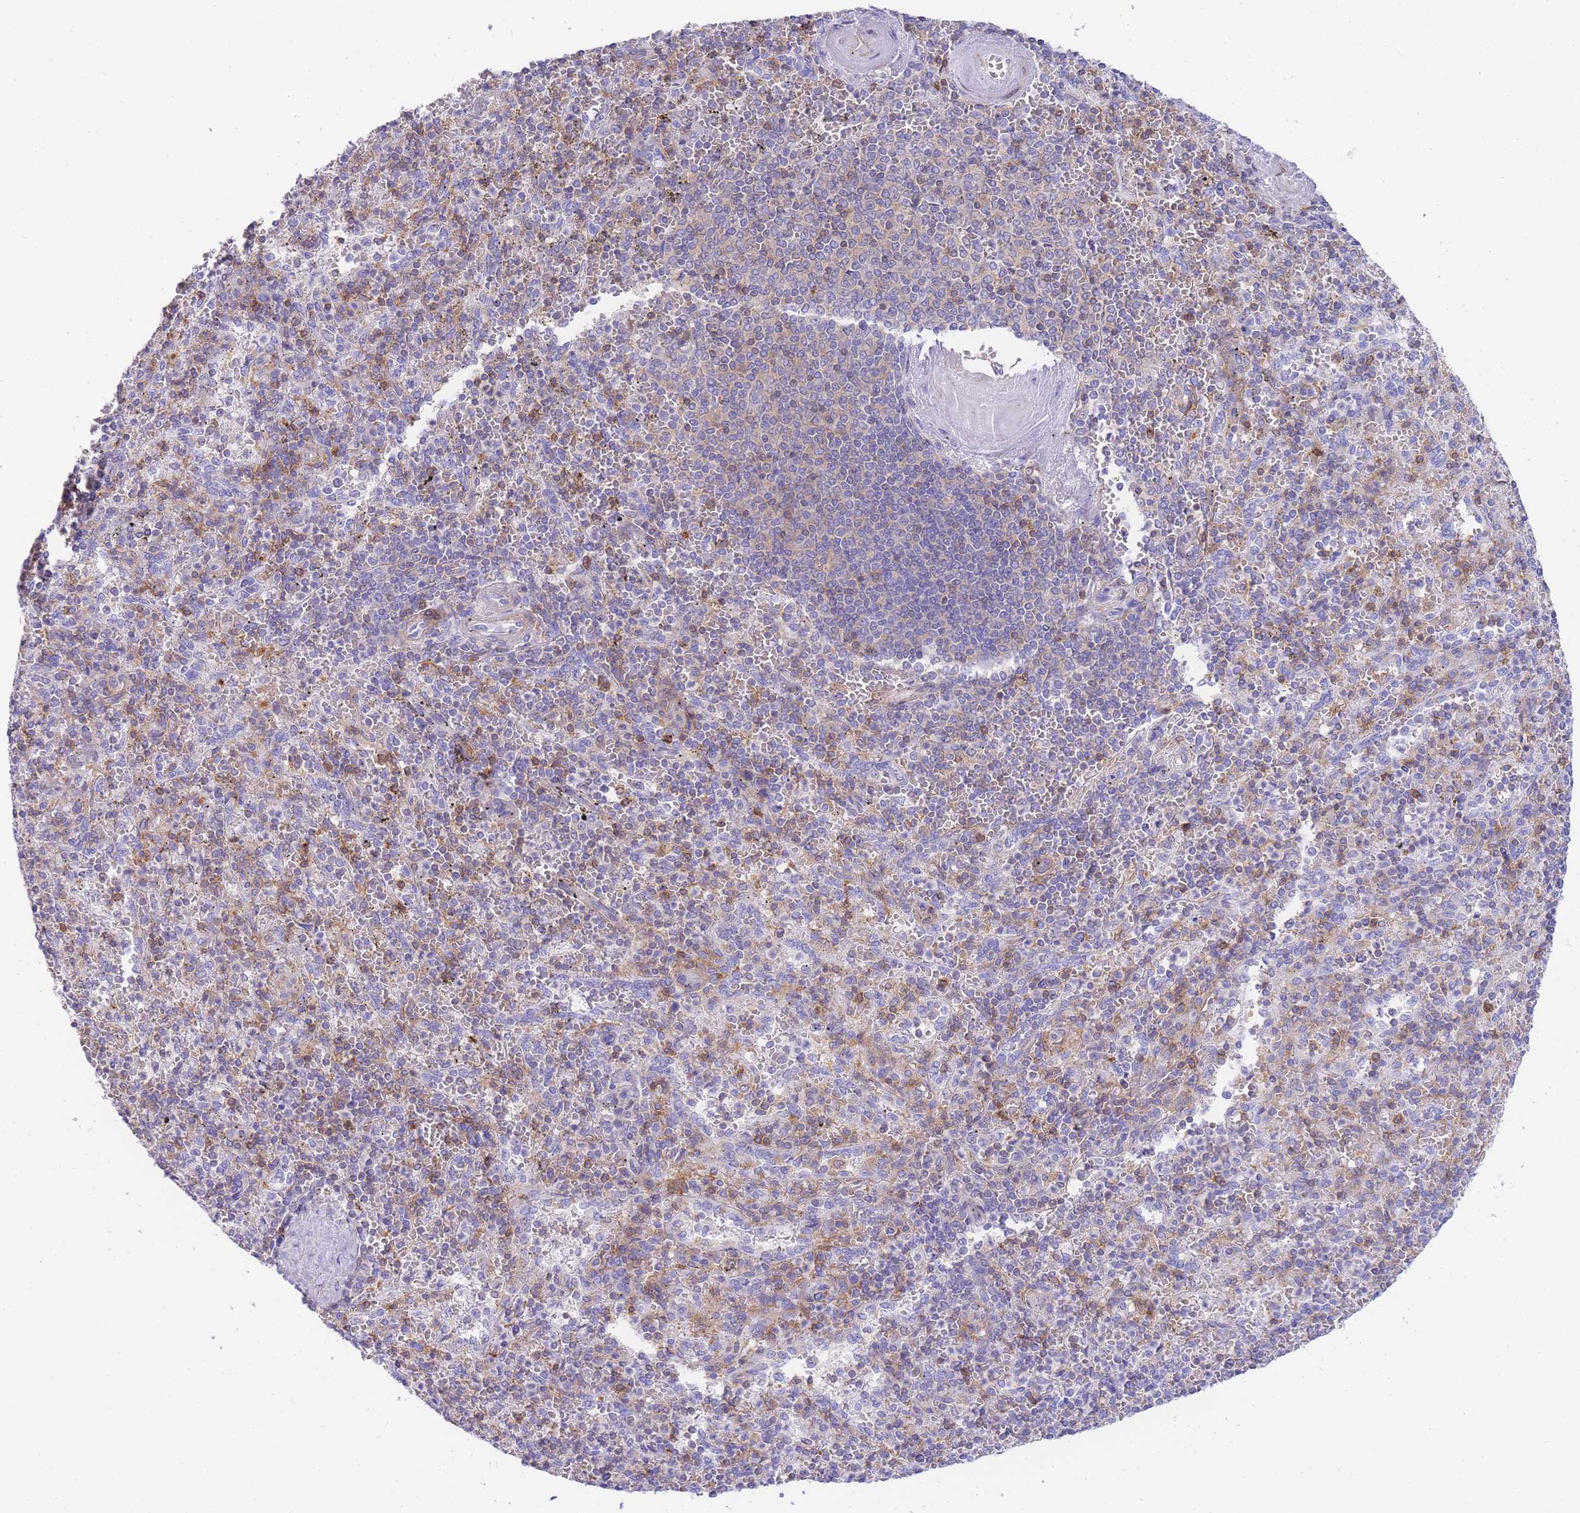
{"staining": {"intensity": "moderate", "quantity": "<25%", "location": "cytoplasmic/membranous"}, "tissue": "spleen", "cell_type": "Cells in red pulp", "image_type": "normal", "snomed": [{"axis": "morphology", "description": "Normal tissue, NOS"}, {"axis": "morphology", "description": "Degeneration, NOS"}, {"axis": "topography", "description": "Spleen"}], "caption": "Cells in red pulp display low levels of moderate cytoplasmic/membranous positivity in approximately <25% of cells in benign spleen.", "gene": "FBN3", "patient": {"sex": "male", "age": 56}}